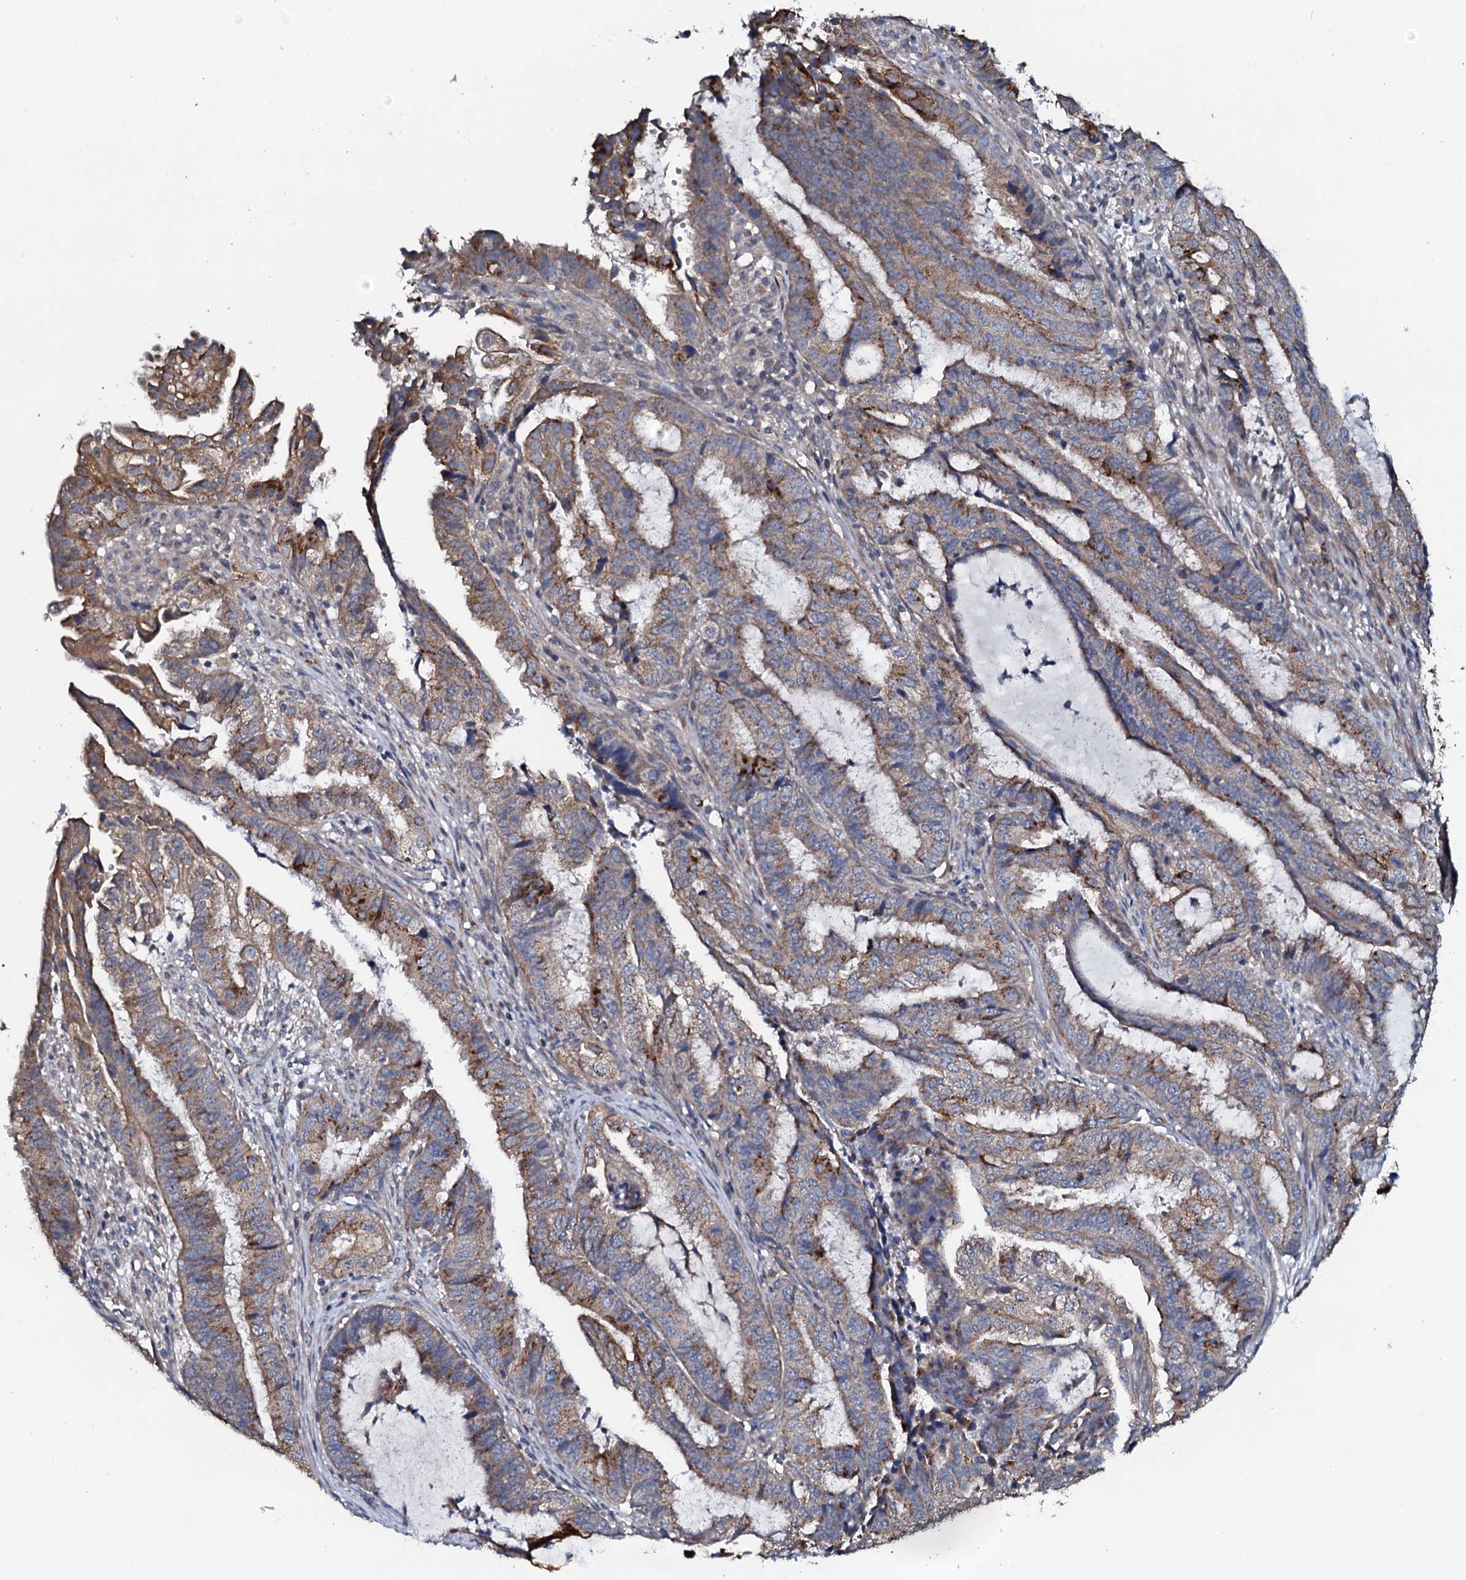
{"staining": {"intensity": "moderate", "quantity": "25%-75%", "location": "cytoplasmic/membranous"}, "tissue": "endometrial cancer", "cell_type": "Tumor cells", "image_type": "cancer", "snomed": [{"axis": "morphology", "description": "Adenocarcinoma, NOS"}, {"axis": "topography", "description": "Endometrium"}], "caption": "Endometrial adenocarcinoma tissue demonstrates moderate cytoplasmic/membranous expression in approximately 25%-75% of tumor cells, visualized by immunohistochemistry. The protein of interest is stained brown, and the nuclei are stained in blue (DAB IHC with brightfield microscopy, high magnification).", "gene": "GLCE", "patient": {"sex": "female", "age": 51}}